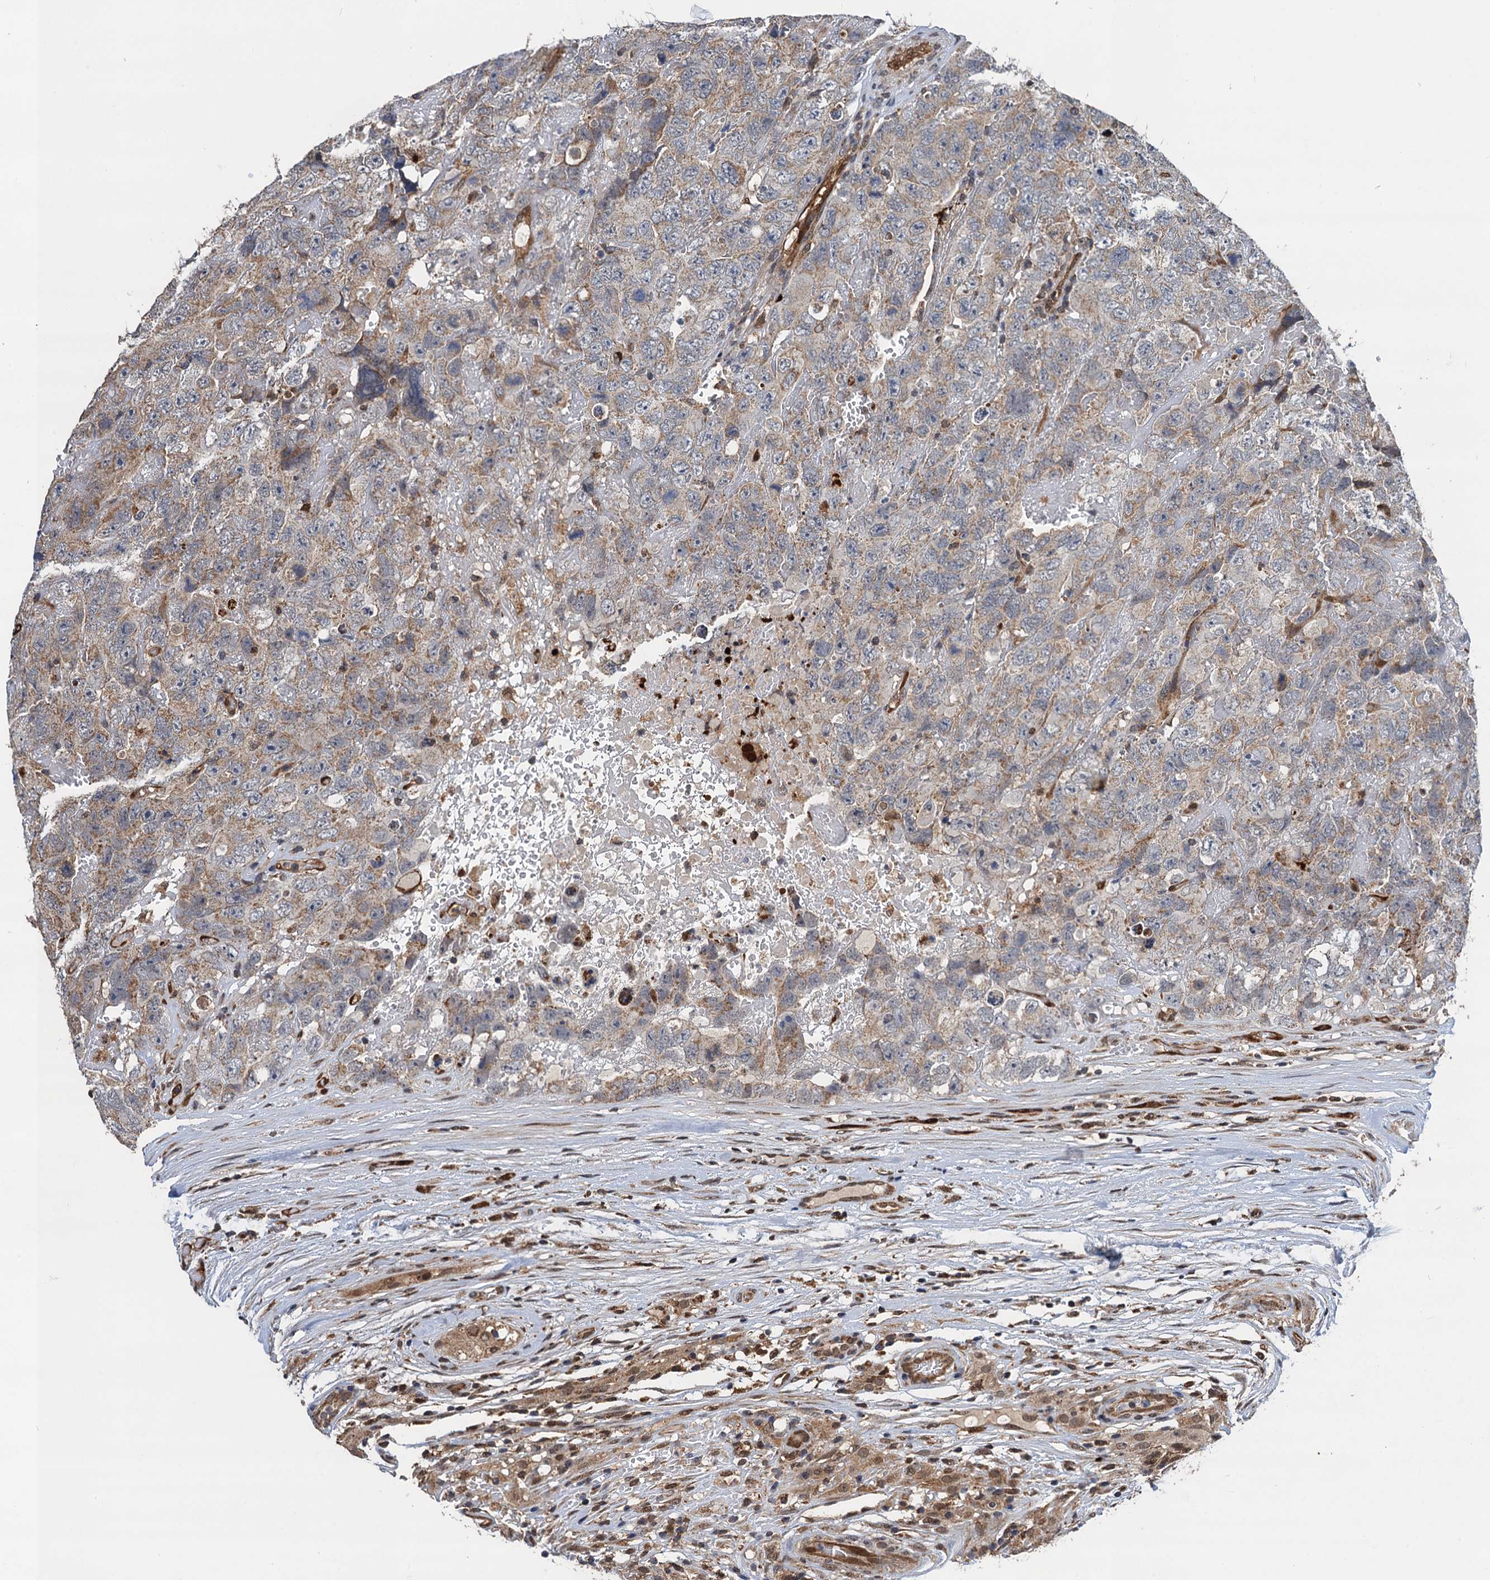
{"staining": {"intensity": "moderate", "quantity": "<25%", "location": "cytoplasmic/membranous"}, "tissue": "testis cancer", "cell_type": "Tumor cells", "image_type": "cancer", "snomed": [{"axis": "morphology", "description": "Carcinoma, Embryonal, NOS"}, {"axis": "topography", "description": "Testis"}], "caption": "Immunohistochemistry (IHC) of human testis cancer reveals low levels of moderate cytoplasmic/membranous positivity in about <25% of tumor cells. Nuclei are stained in blue.", "gene": "CMPK2", "patient": {"sex": "male", "age": 45}}